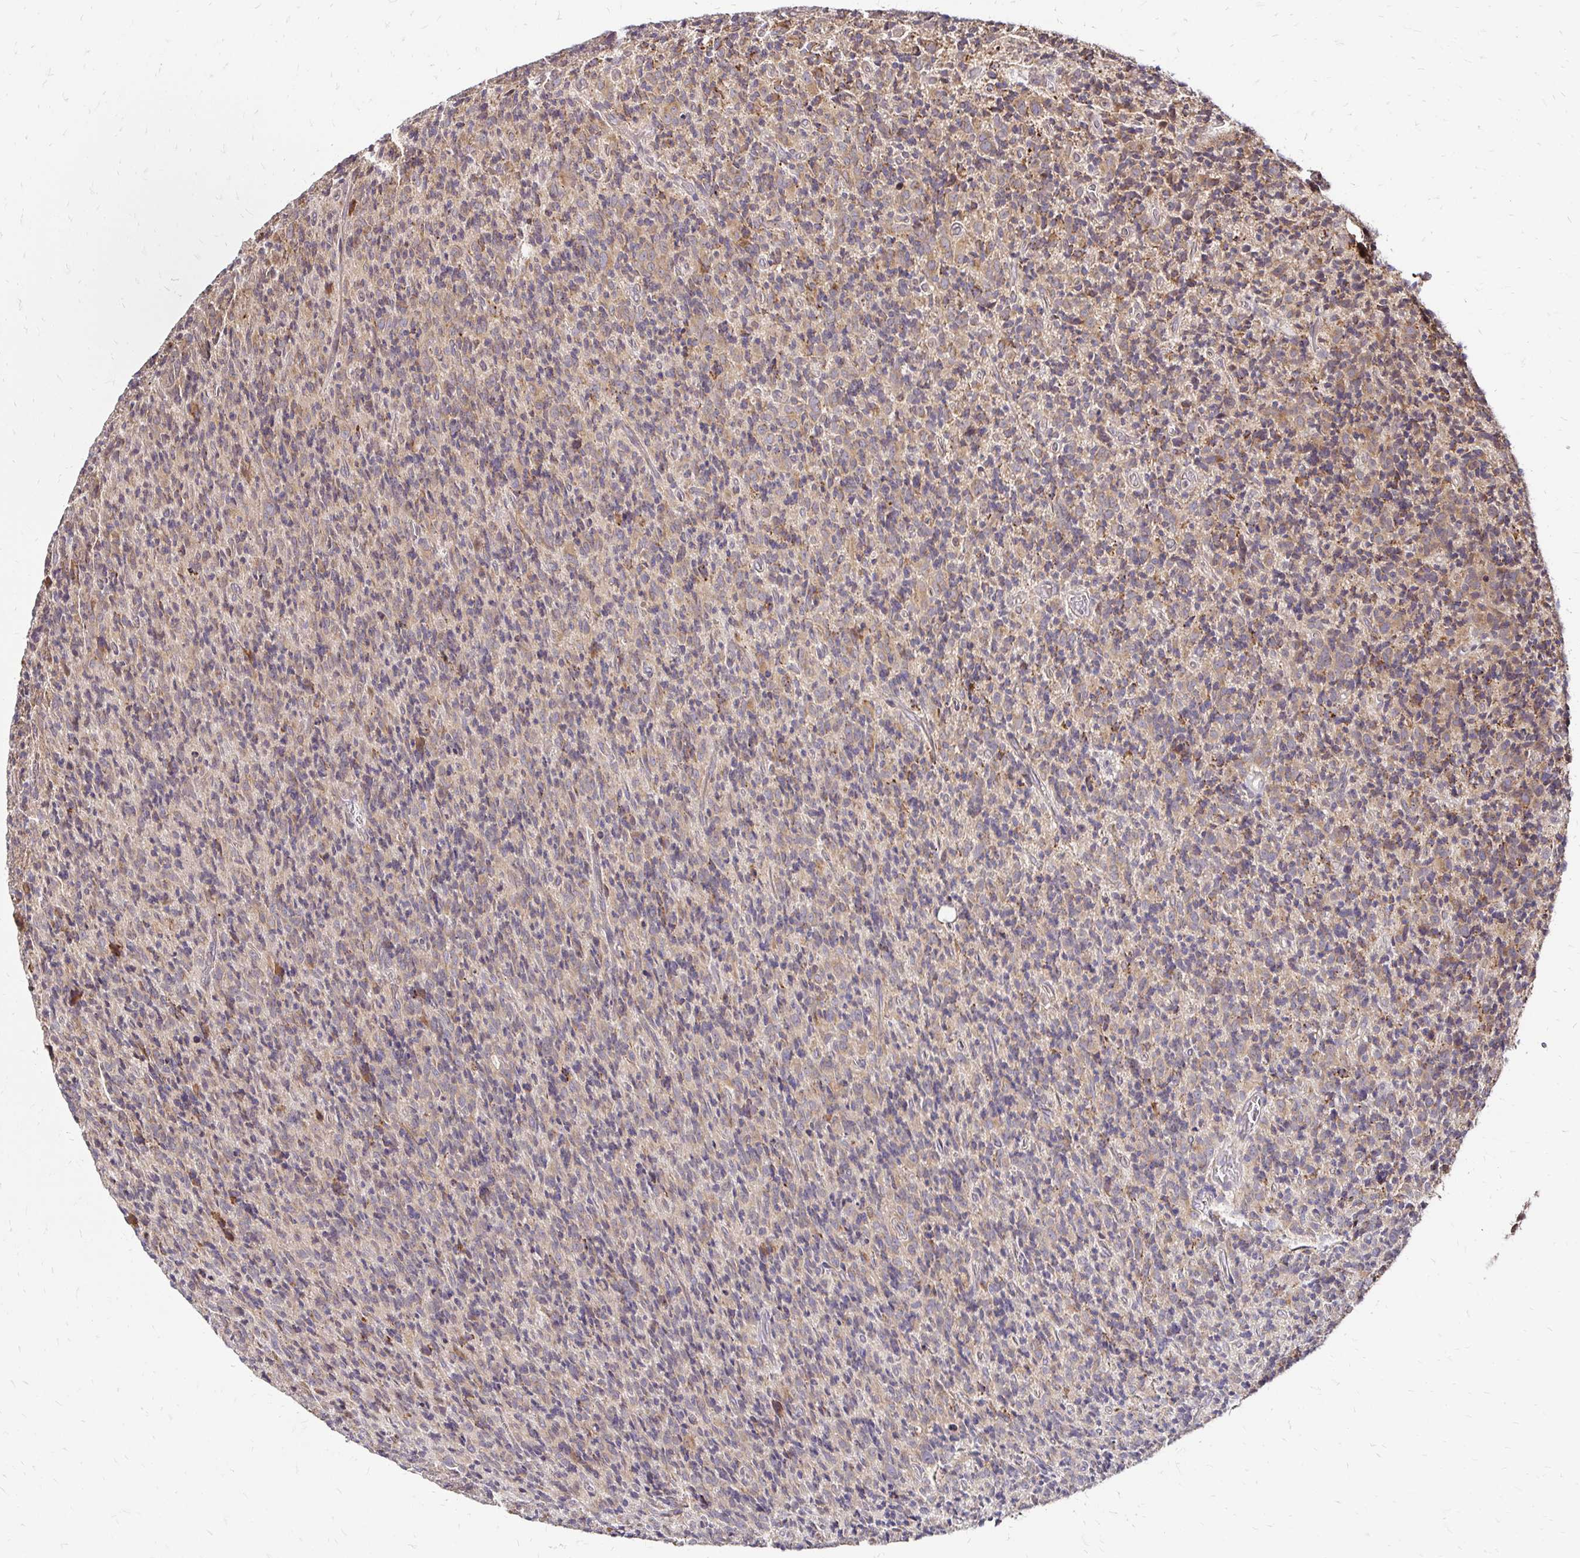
{"staining": {"intensity": "moderate", "quantity": "25%-75%", "location": "cytoplasmic/membranous"}, "tissue": "glioma", "cell_type": "Tumor cells", "image_type": "cancer", "snomed": [{"axis": "morphology", "description": "Glioma, malignant, High grade"}, {"axis": "topography", "description": "Brain"}], "caption": "High-power microscopy captured an IHC photomicrograph of glioma, revealing moderate cytoplasmic/membranous staining in approximately 25%-75% of tumor cells. (Stains: DAB in brown, nuclei in blue, Microscopy: brightfield microscopy at high magnification).", "gene": "ZW10", "patient": {"sex": "male", "age": 76}}